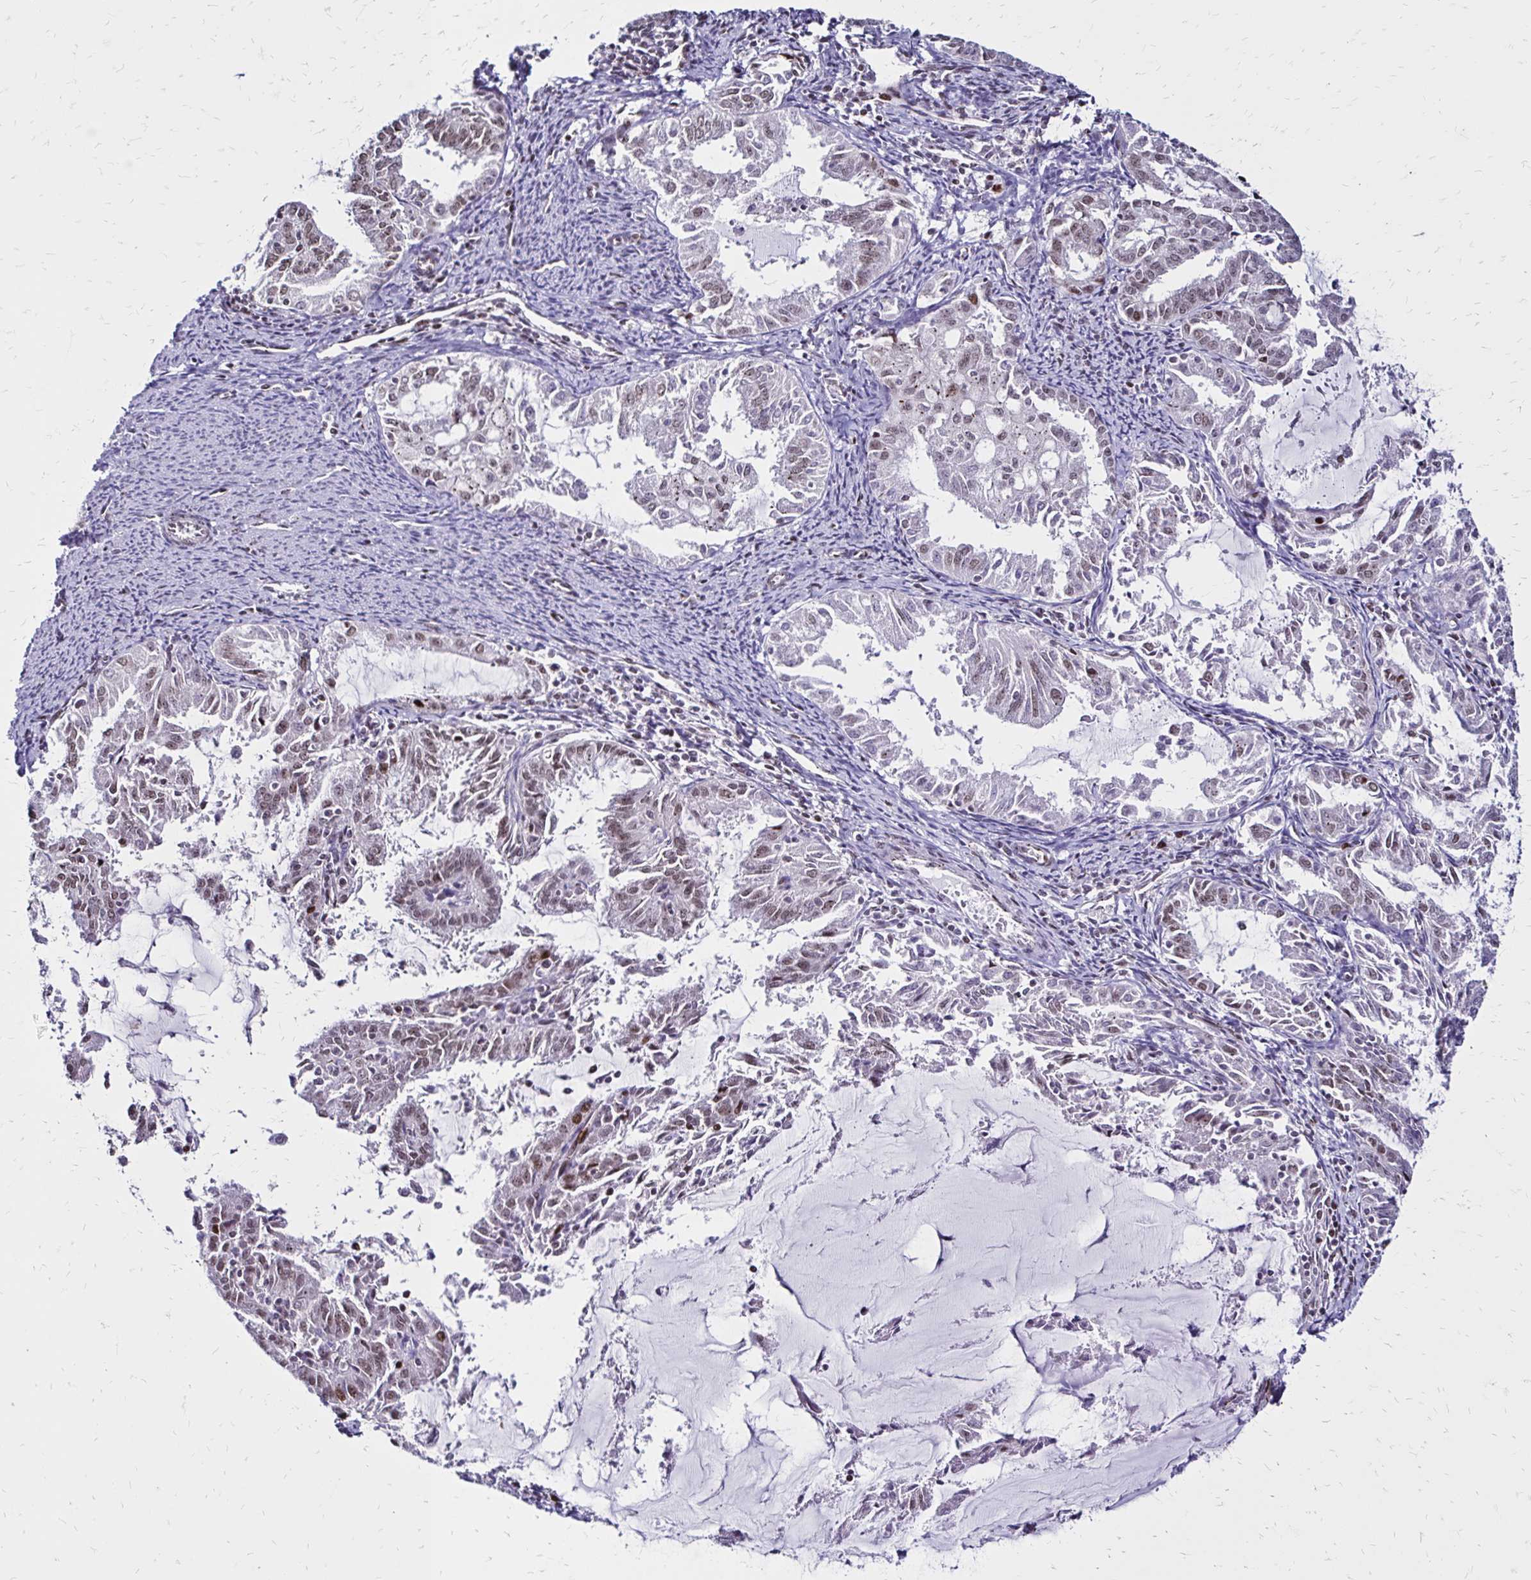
{"staining": {"intensity": "weak", "quantity": "<25%", "location": "nuclear"}, "tissue": "endometrial cancer", "cell_type": "Tumor cells", "image_type": "cancer", "snomed": [{"axis": "morphology", "description": "Adenocarcinoma, NOS"}, {"axis": "topography", "description": "Endometrium"}], "caption": "Immunohistochemical staining of human endometrial adenocarcinoma exhibits no significant positivity in tumor cells. The staining was performed using DAB (3,3'-diaminobenzidine) to visualize the protein expression in brown, while the nuclei were stained in blue with hematoxylin (Magnification: 20x).", "gene": "TOB1", "patient": {"sex": "female", "age": 70}}